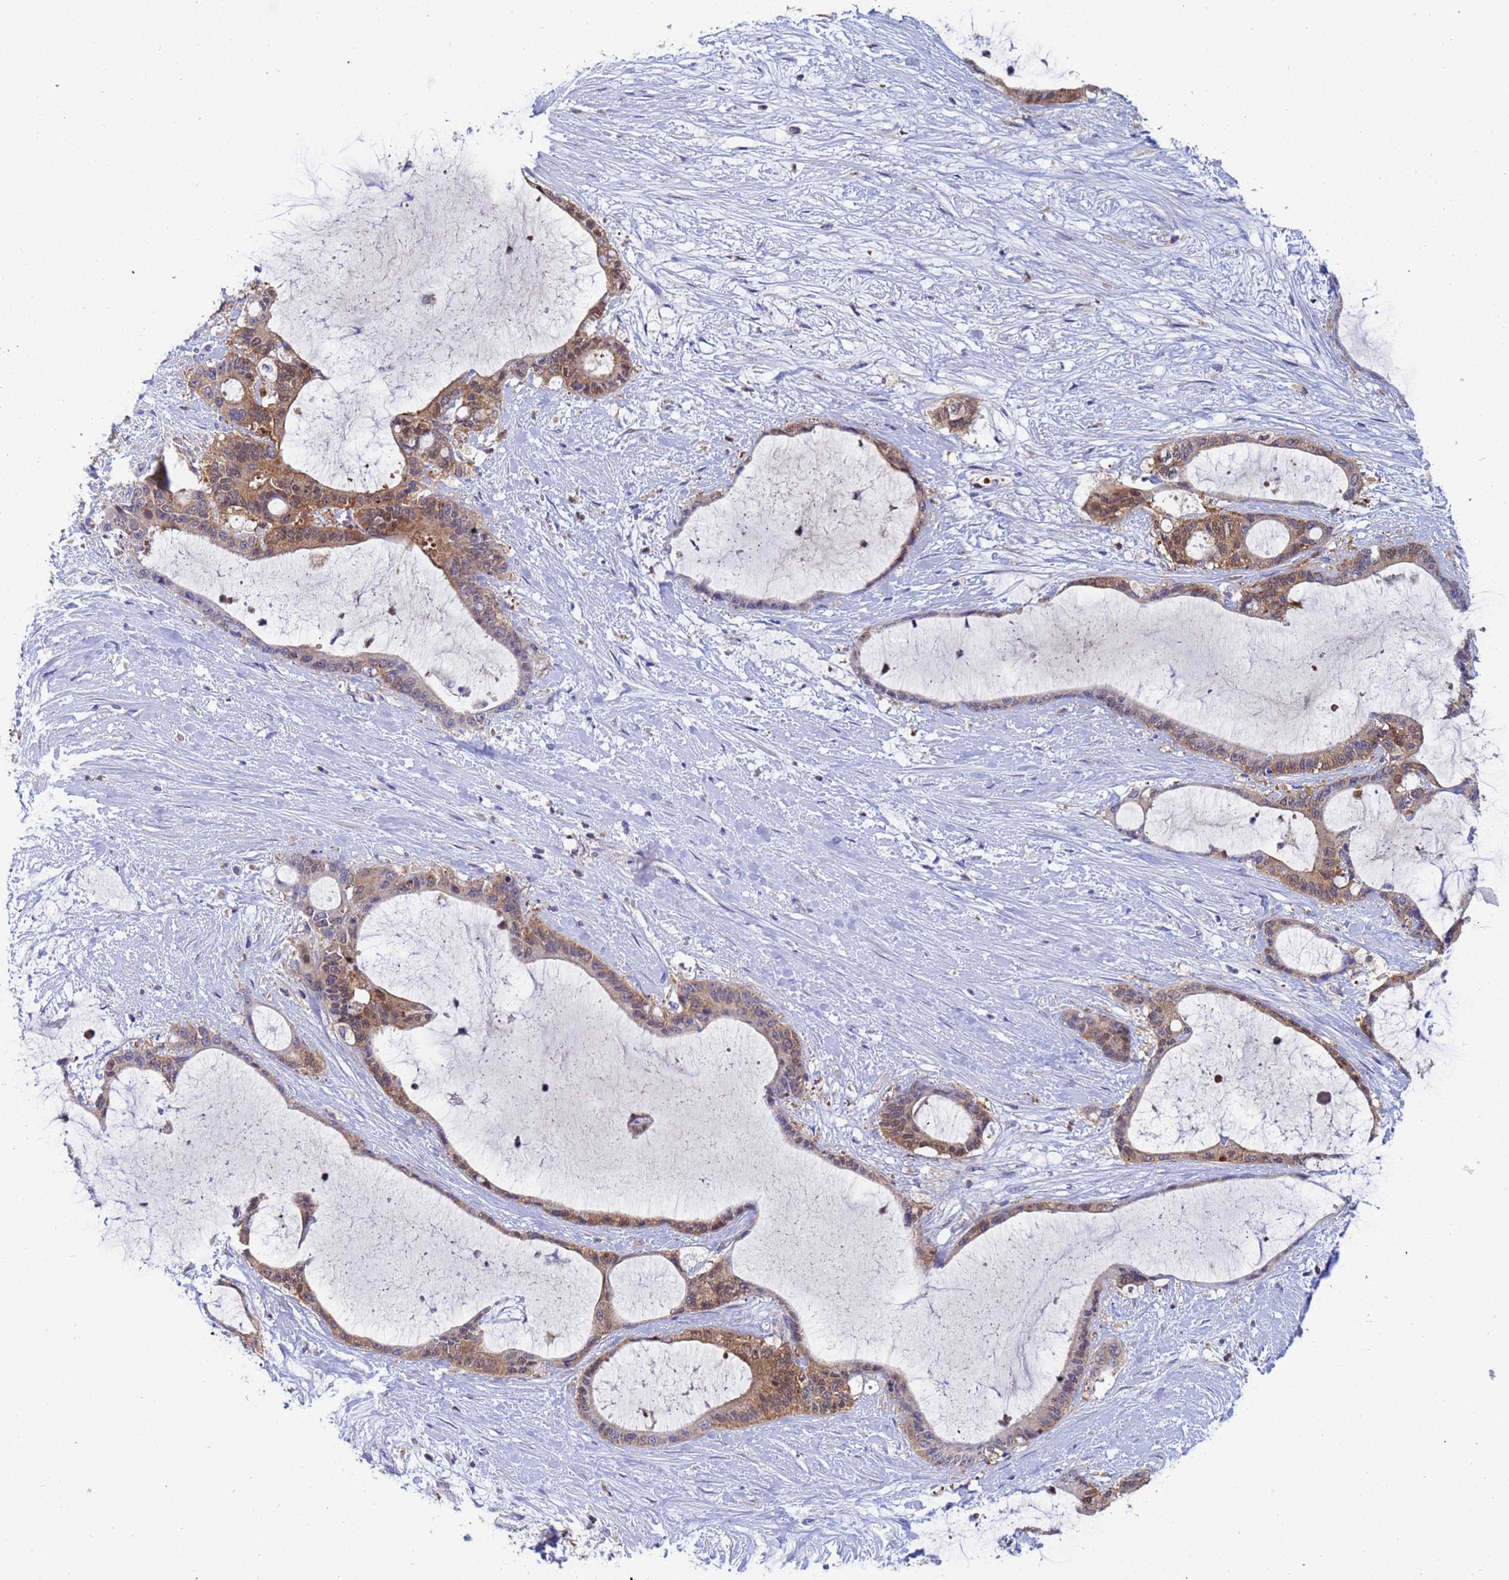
{"staining": {"intensity": "moderate", "quantity": ">75%", "location": "cytoplasmic/membranous"}, "tissue": "liver cancer", "cell_type": "Tumor cells", "image_type": "cancer", "snomed": [{"axis": "morphology", "description": "Normal tissue, NOS"}, {"axis": "morphology", "description": "Cholangiocarcinoma"}, {"axis": "topography", "description": "Liver"}, {"axis": "topography", "description": "Peripheral nerve tissue"}], "caption": "Protein analysis of liver cancer tissue displays moderate cytoplasmic/membranous positivity in about >75% of tumor cells.", "gene": "TTLL11", "patient": {"sex": "female", "age": 73}}